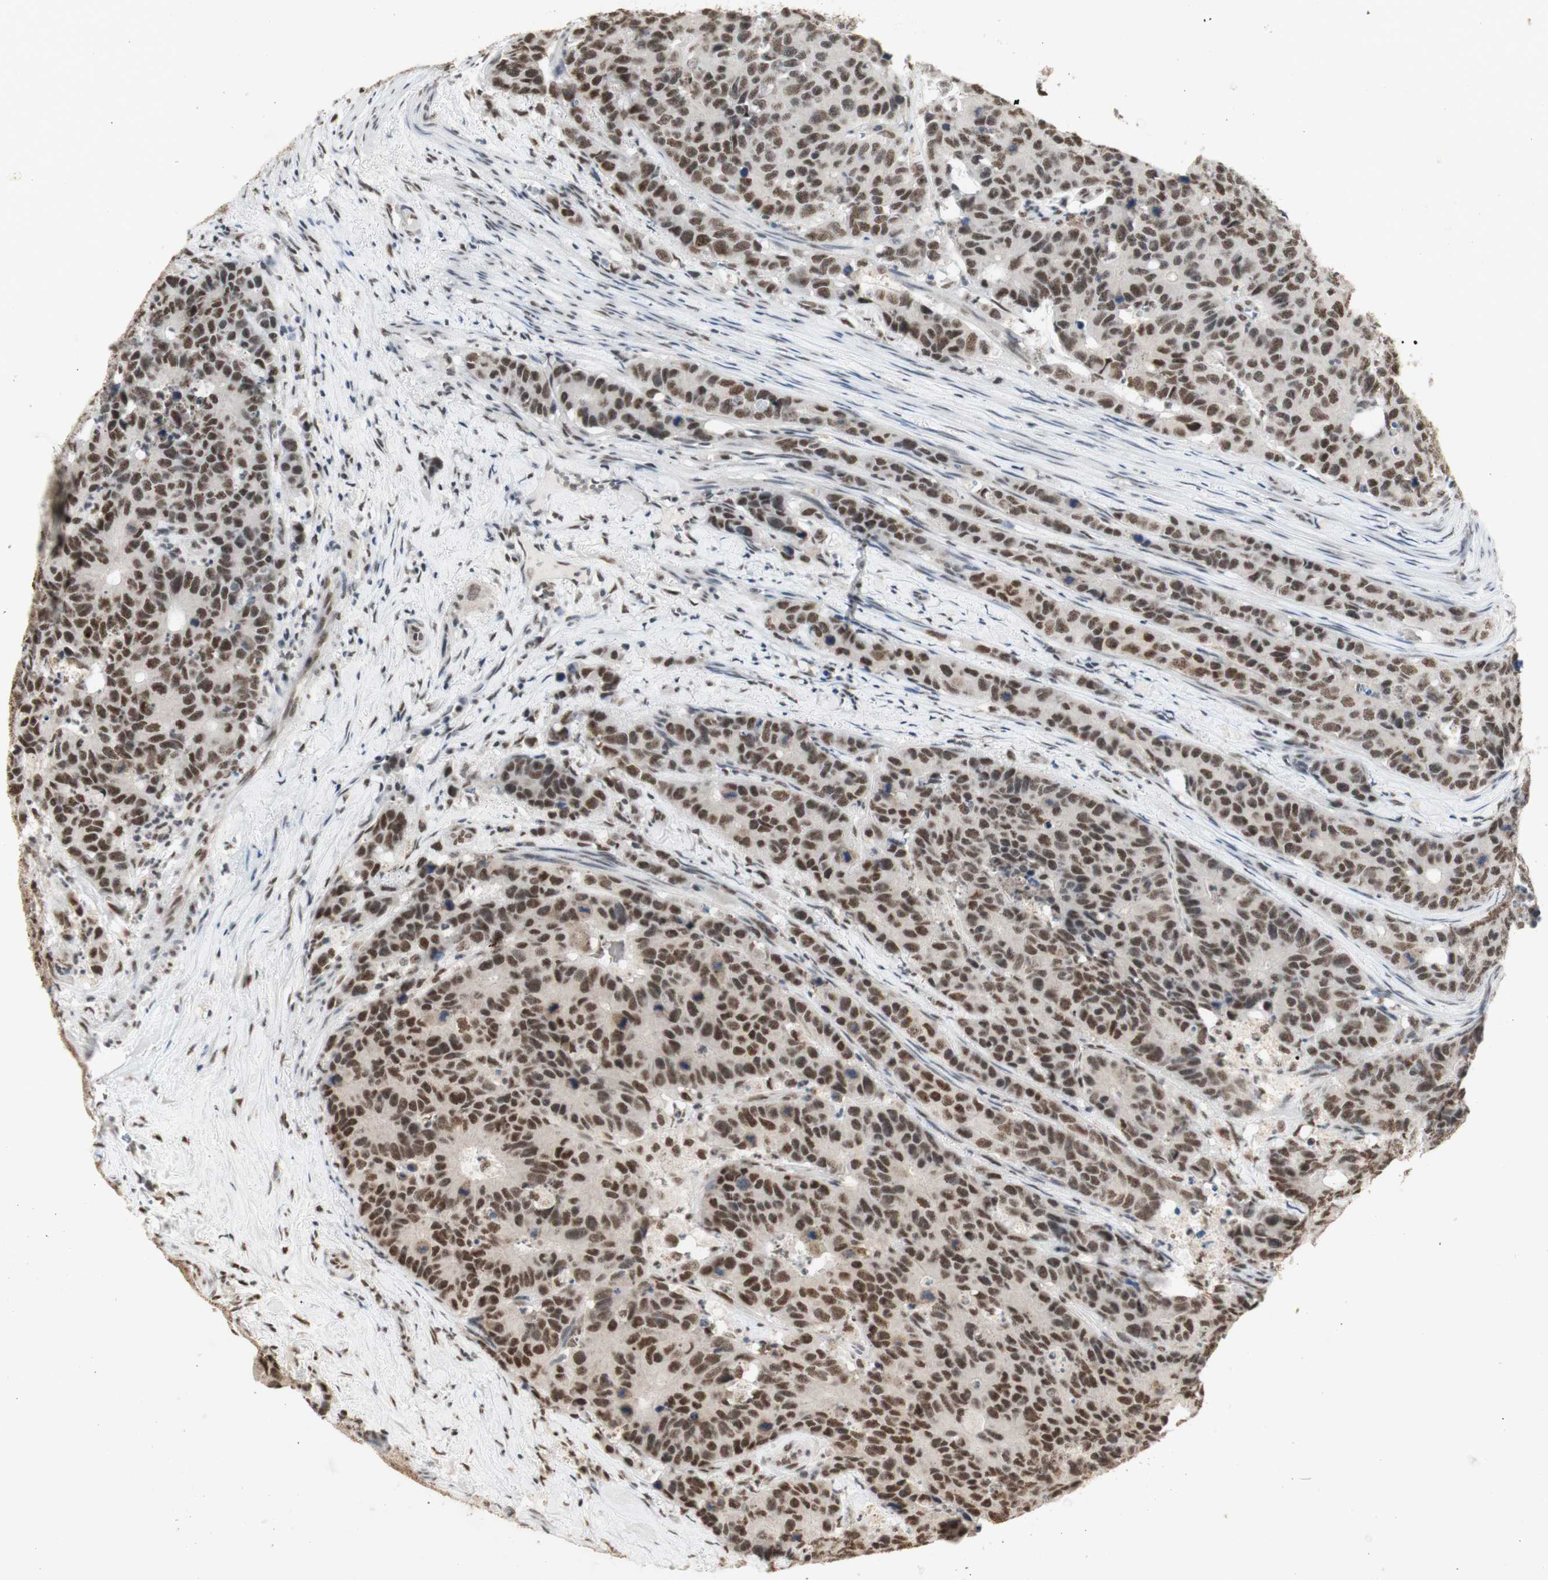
{"staining": {"intensity": "moderate", "quantity": ">75%", "location": "nuclear"}, "tissue": "colorectal cancer", "cell_type": "Tumor cells", "image_type": "cancer", "snomed": [{"axis": "morphology", "description": "Adenocarcinoma, NOS"}, {"axis": "topography", "description": "Colon"}], "caption": "IHC photomicrograph of adenocarcinoma (colorectal) stained for a protein (brown), which shows medium levels of moderate nuclear positivity in about >75% of tumor cells.", "gene": "SNRPB", "patient": {"sex": "female", "age": 86}}